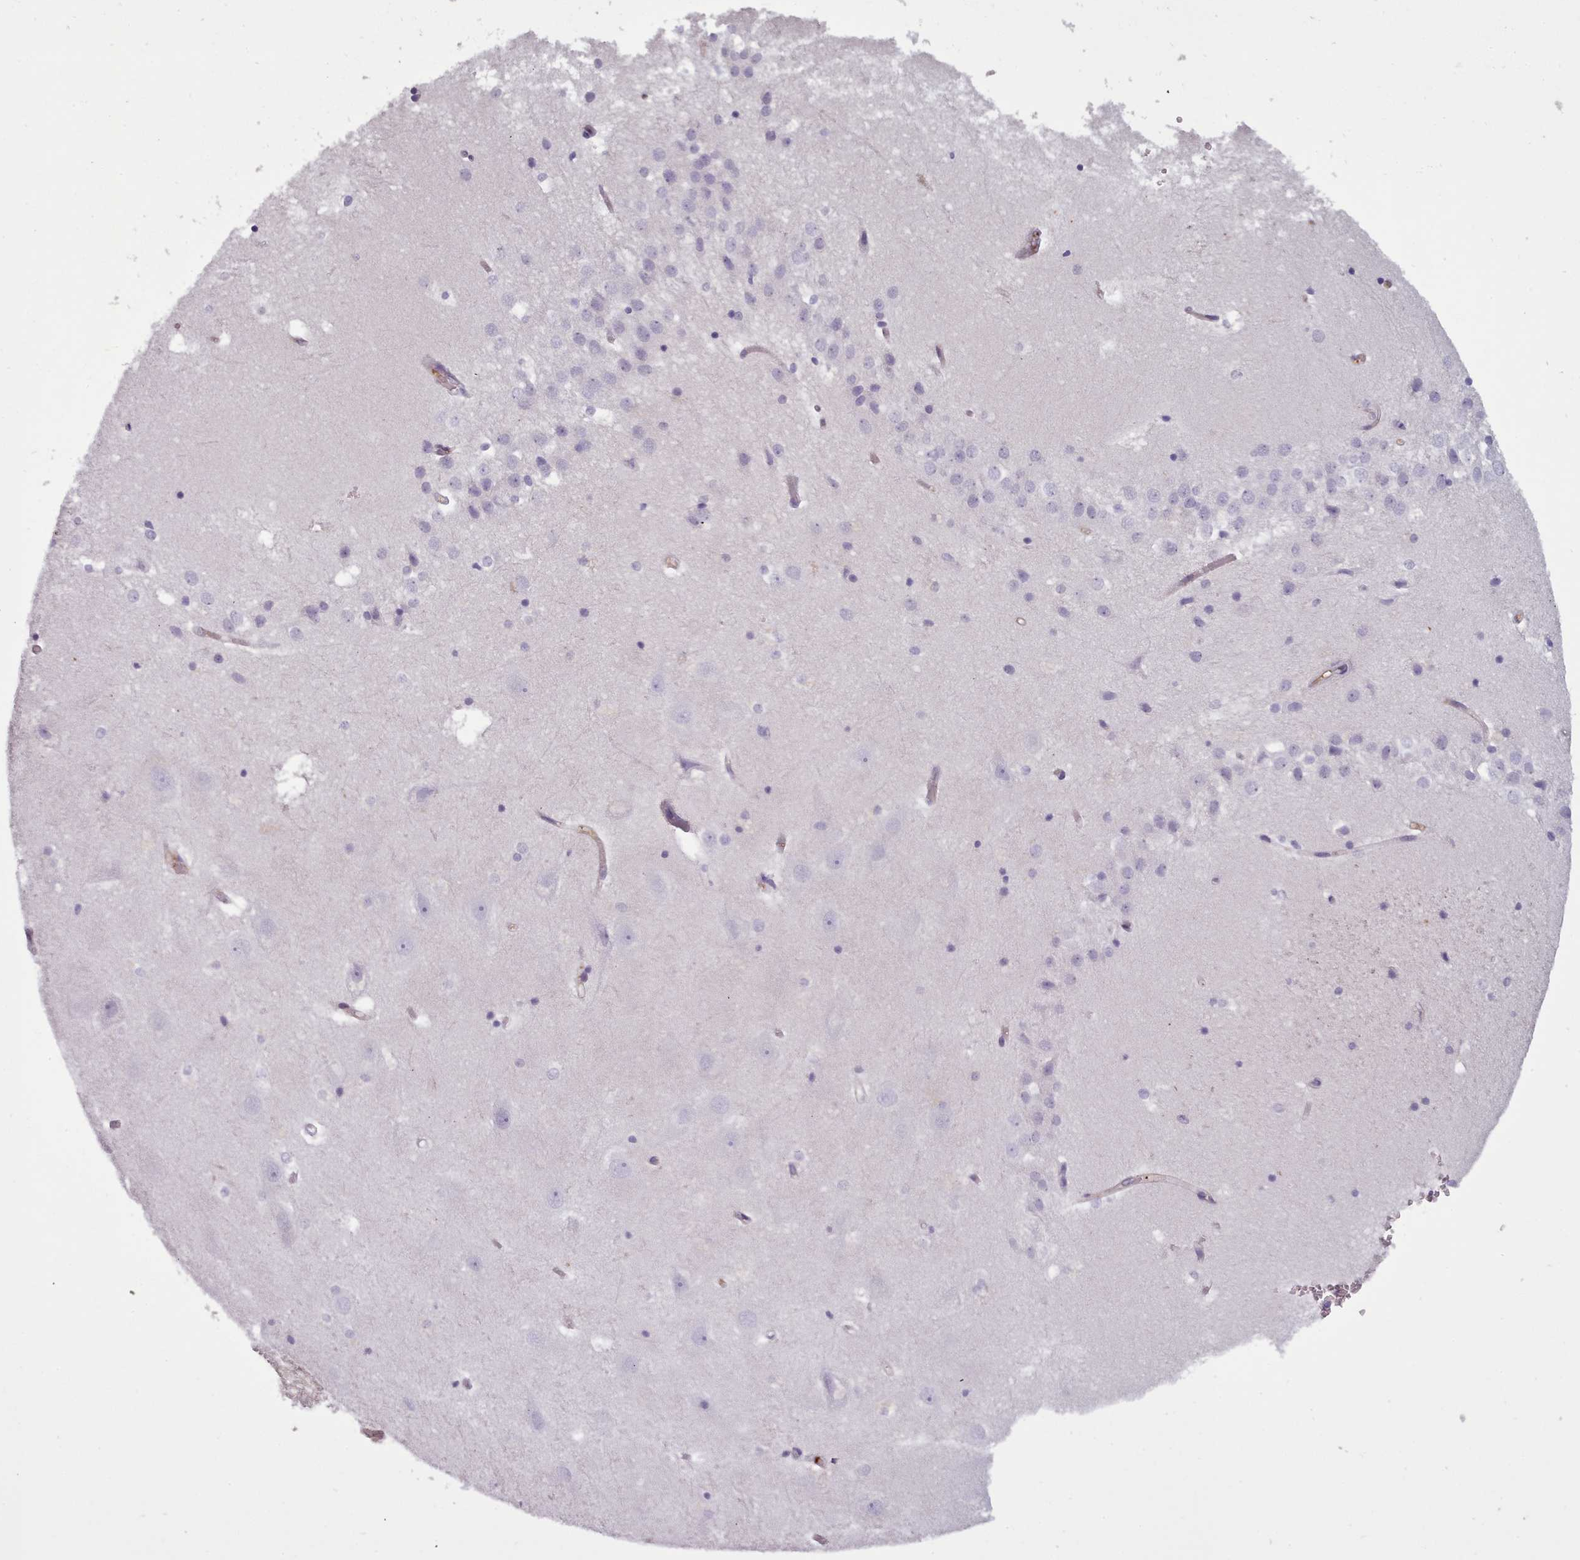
{"staining": {"intensity": "negative", "quantity": "none", "location": "none"}, "tissue": "hippocampus", "cell_type": "Glial cells", "image_type": "normal", "snomed": [{"axis": "morphology", "description": "Normal tissue, NOS"}, {"axis": "topography", "description": "Hippocampus"}], "caption": "Immunohistochemistry photomicrograph of normal hippocampus stained for a protein (brown), which demonstrates no positivity in glial cells. (DAB (3,3'-diaminobenzidine) IHC, high magnification).", "gene": "NDST2", "patient": {"sex": "female", "age": 52}}